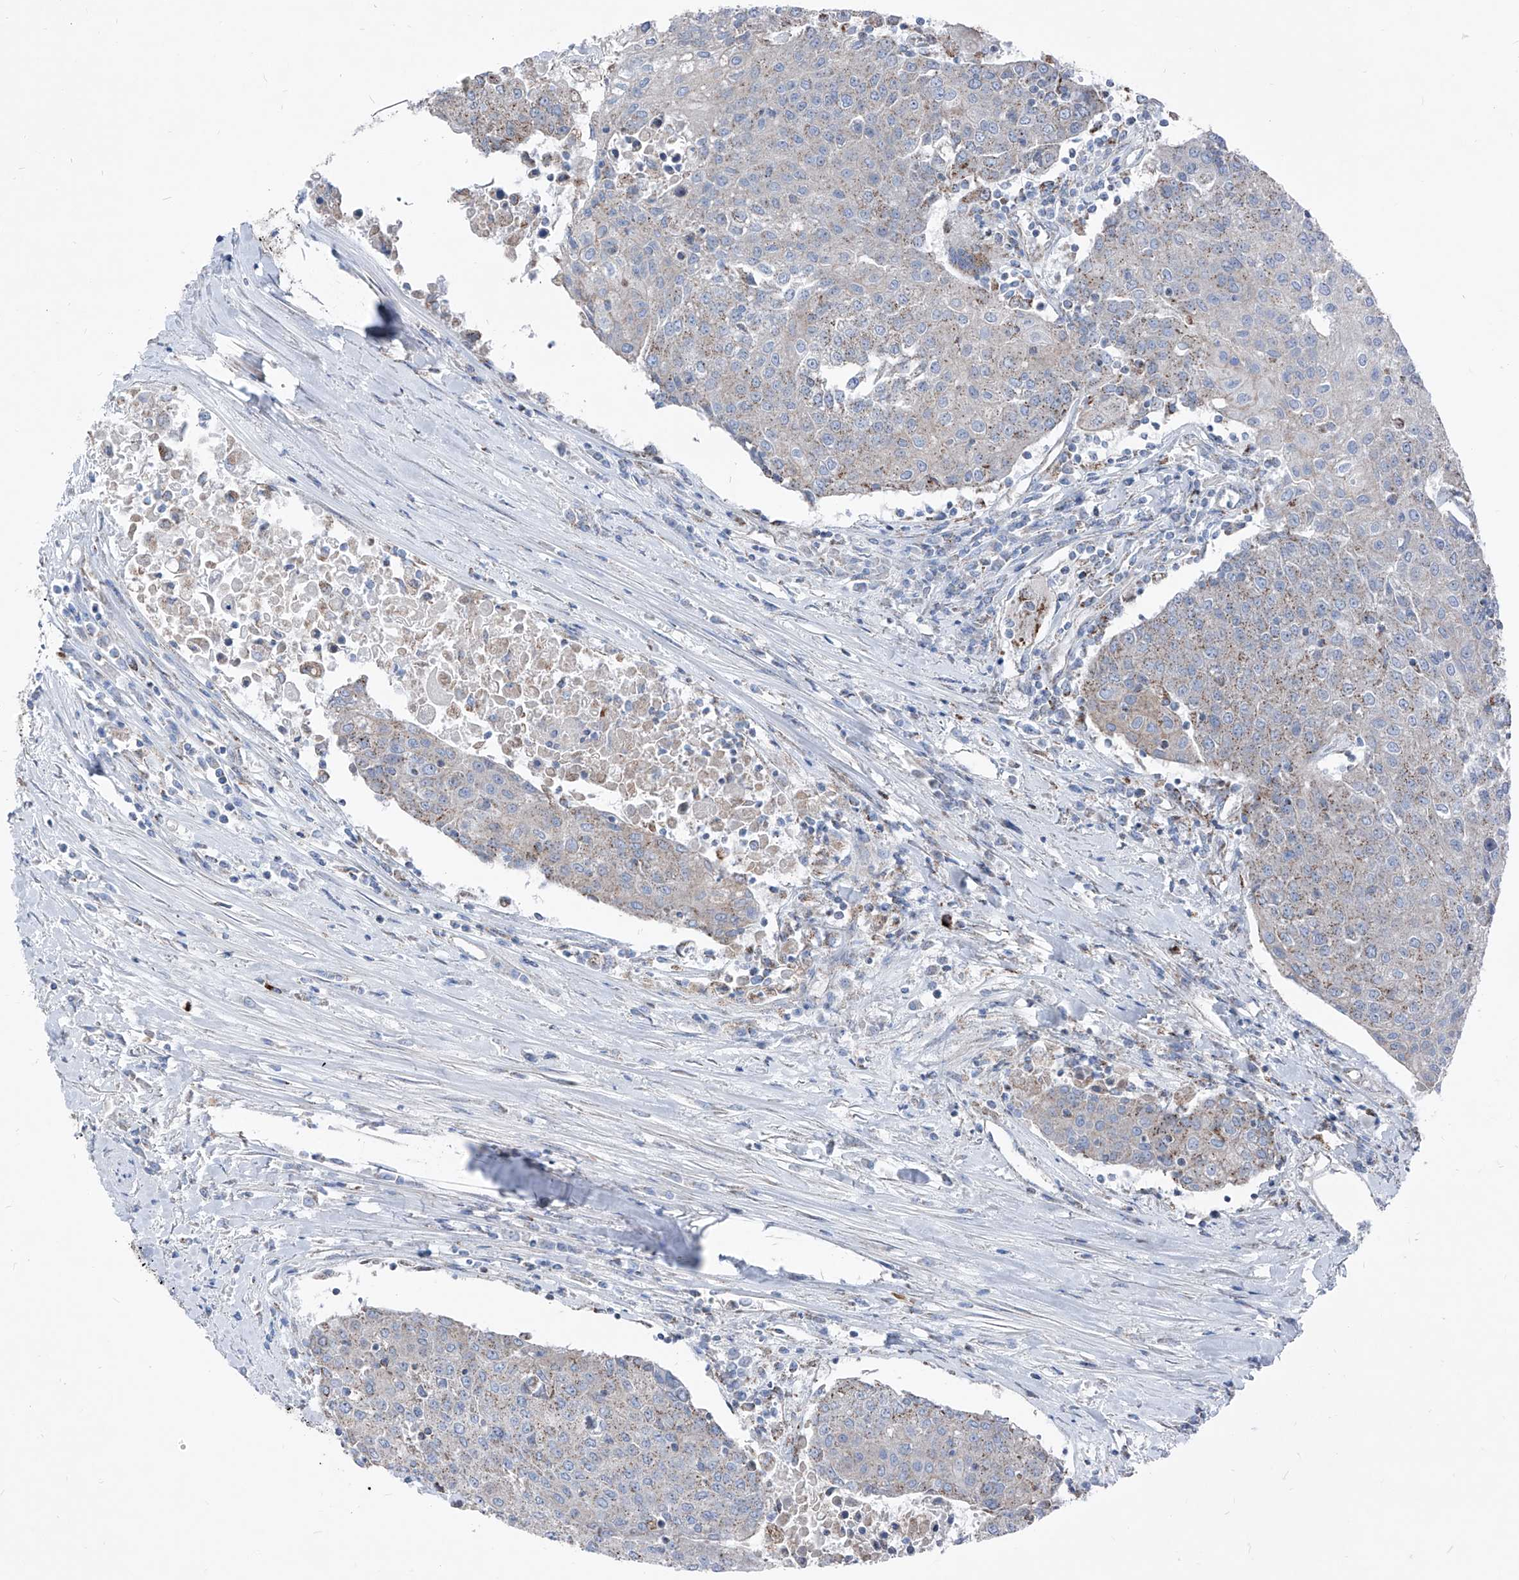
{"staining": {"intensity": "weak", "quantity": "25%-75%", "location": "cytoplasmic/membranous"}, "tissue": "urothelial cancer", "cell_type": "Tumor cells", "image_type": "cancer", "snomed": [{"axis": "morphology", "description": "Urothelial carcinoma, High grade"}, {"axis": "topography", "description": "Urinary bladder"}], "caption": "Immunohistochemistry of human high-grade urothelial carcinoma shows low levels of weak cytoplasmic/membranous staining in about 25%-75% of tumor cells.", "gene": "AGPS", "patient": {"sex": "female", "age": 85}}